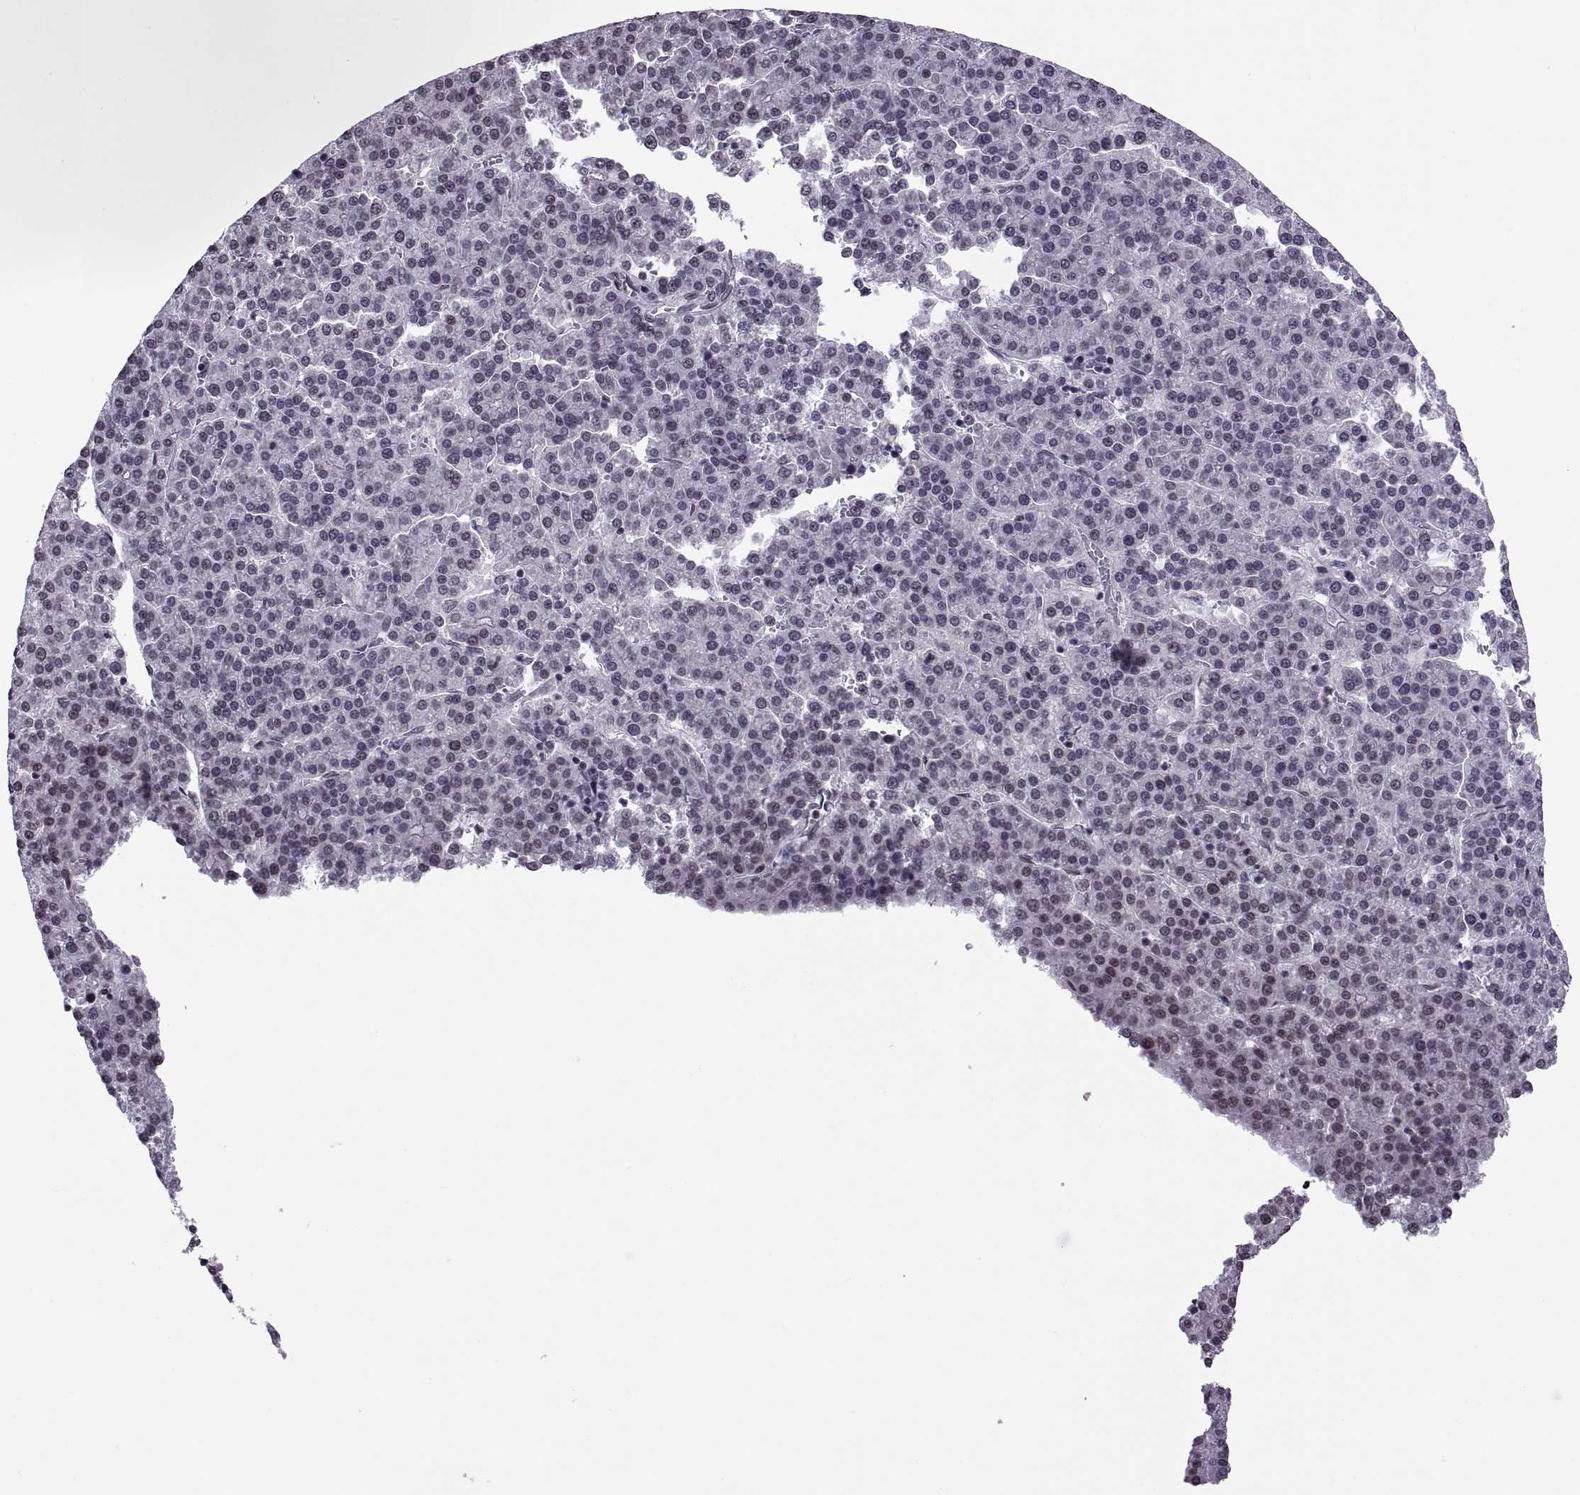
{"staining": {"intensity": "negative", "quantity": "none", "location": "none"}, "tissue": "liver cancer", "cell_type": "Tumor cells", "image_type": "cancer", "snomed": [{"axis": "morphology", "description": "Carcinoma, Hepatocellular, NOS"}, {"axis": "topography", "description": "Liver"}], "caption": "Liver hepatocellular carcinoma was stained to show a protein in brown. There is no significant staining in tumor cells.", "gene": "H1-8", "patient": {"sex": "female", "age": 58}}